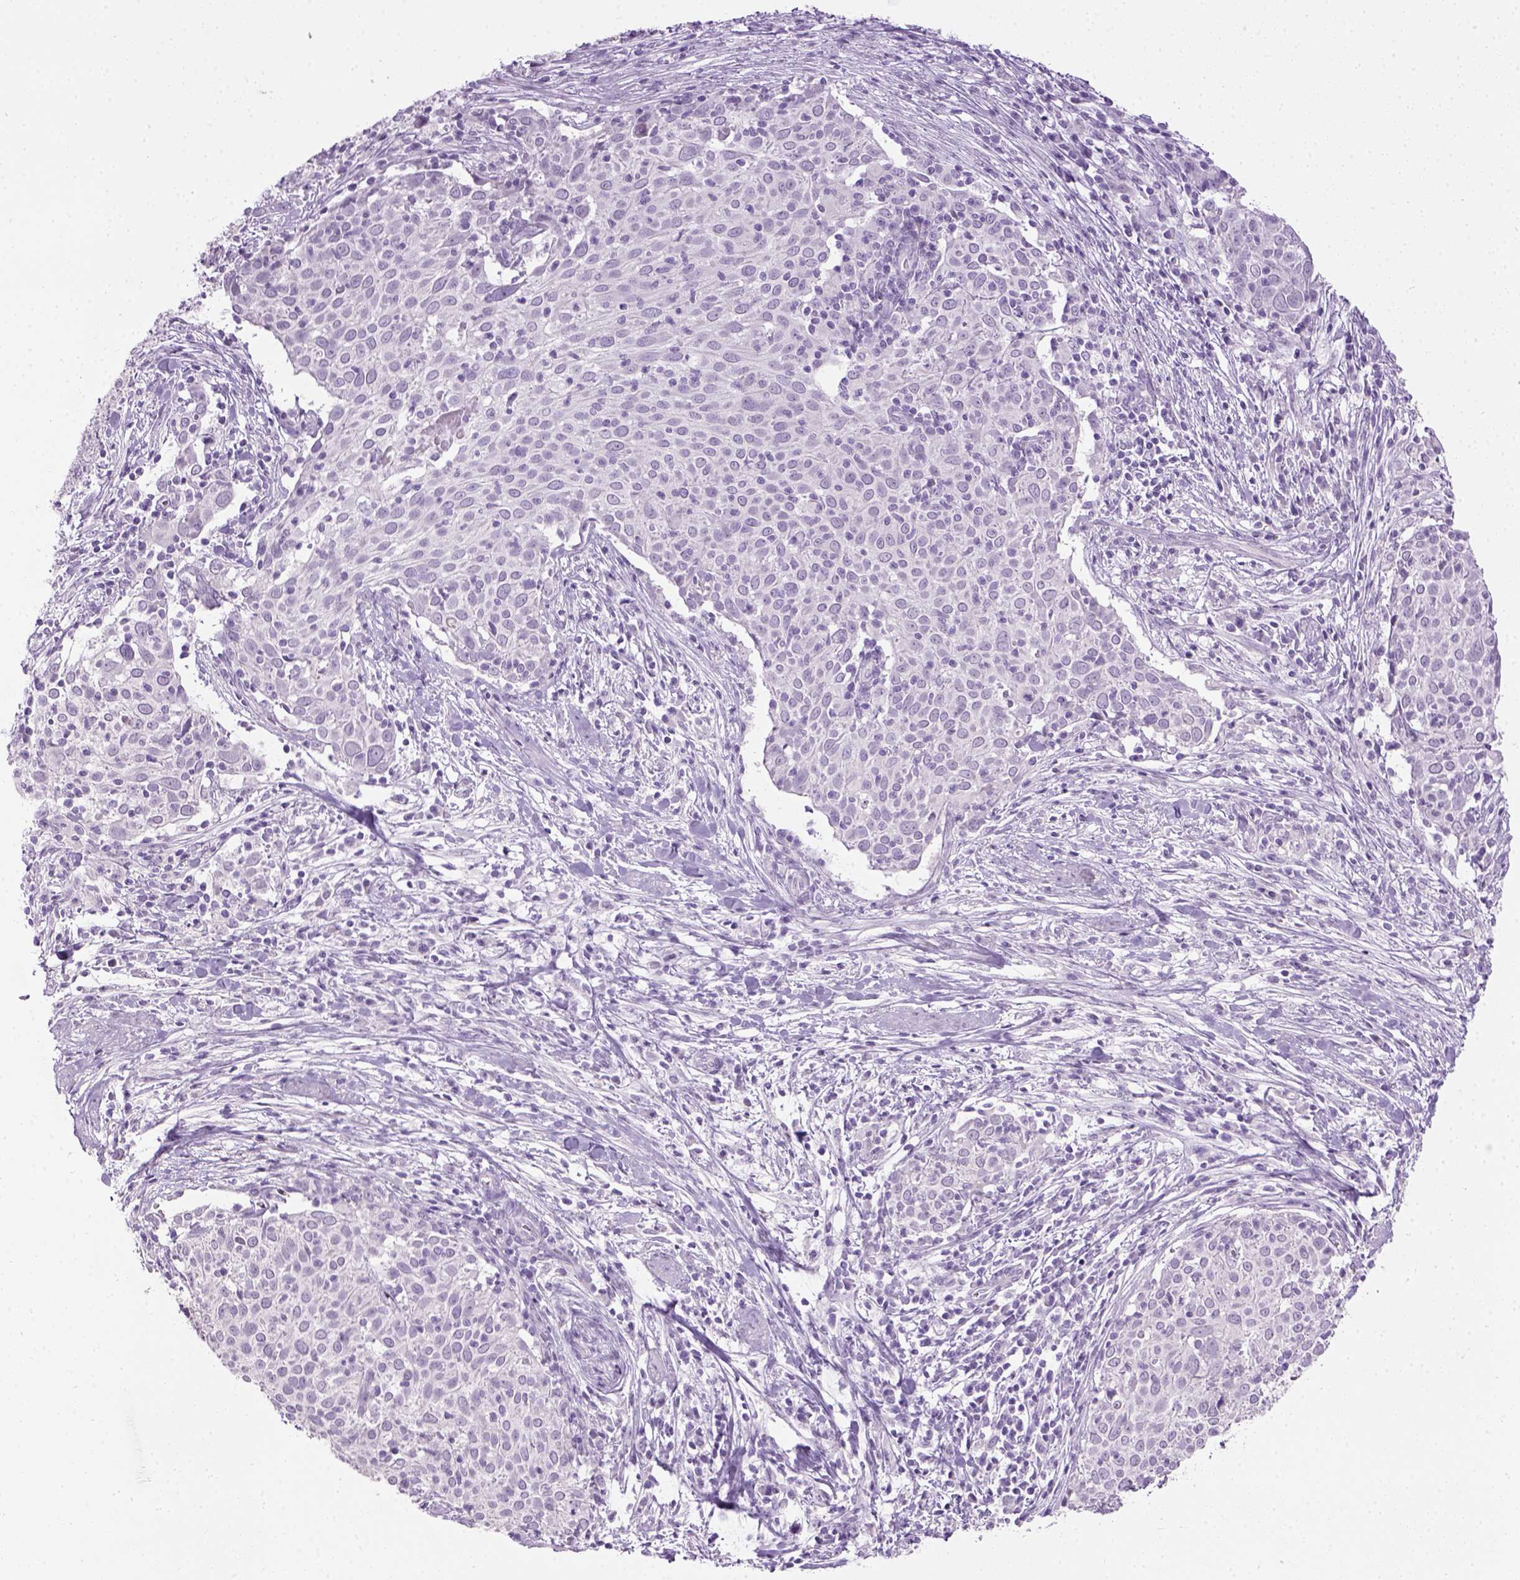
{"staining": {"intensity": "negative", "quantity": "none", "location": "none"}, "tissue": "cervical cancer", "cell_type": "Tumor cells", "image_type": "cancer", "snomed": [{"axis": "morphology", "description": "Squamous cell carcinoma, NOS"}, {"axis": "topography", "description": "Cervix"}], "caption": "The image demonstrates no staining of tumor cells in cervical cancer (squamous cell carcinoma). (DAB (3,3'-diaminobenzidine) IHC, high magnification).", "gene": "GABRB2", "patient": {"sex": "female", "age": 39}}